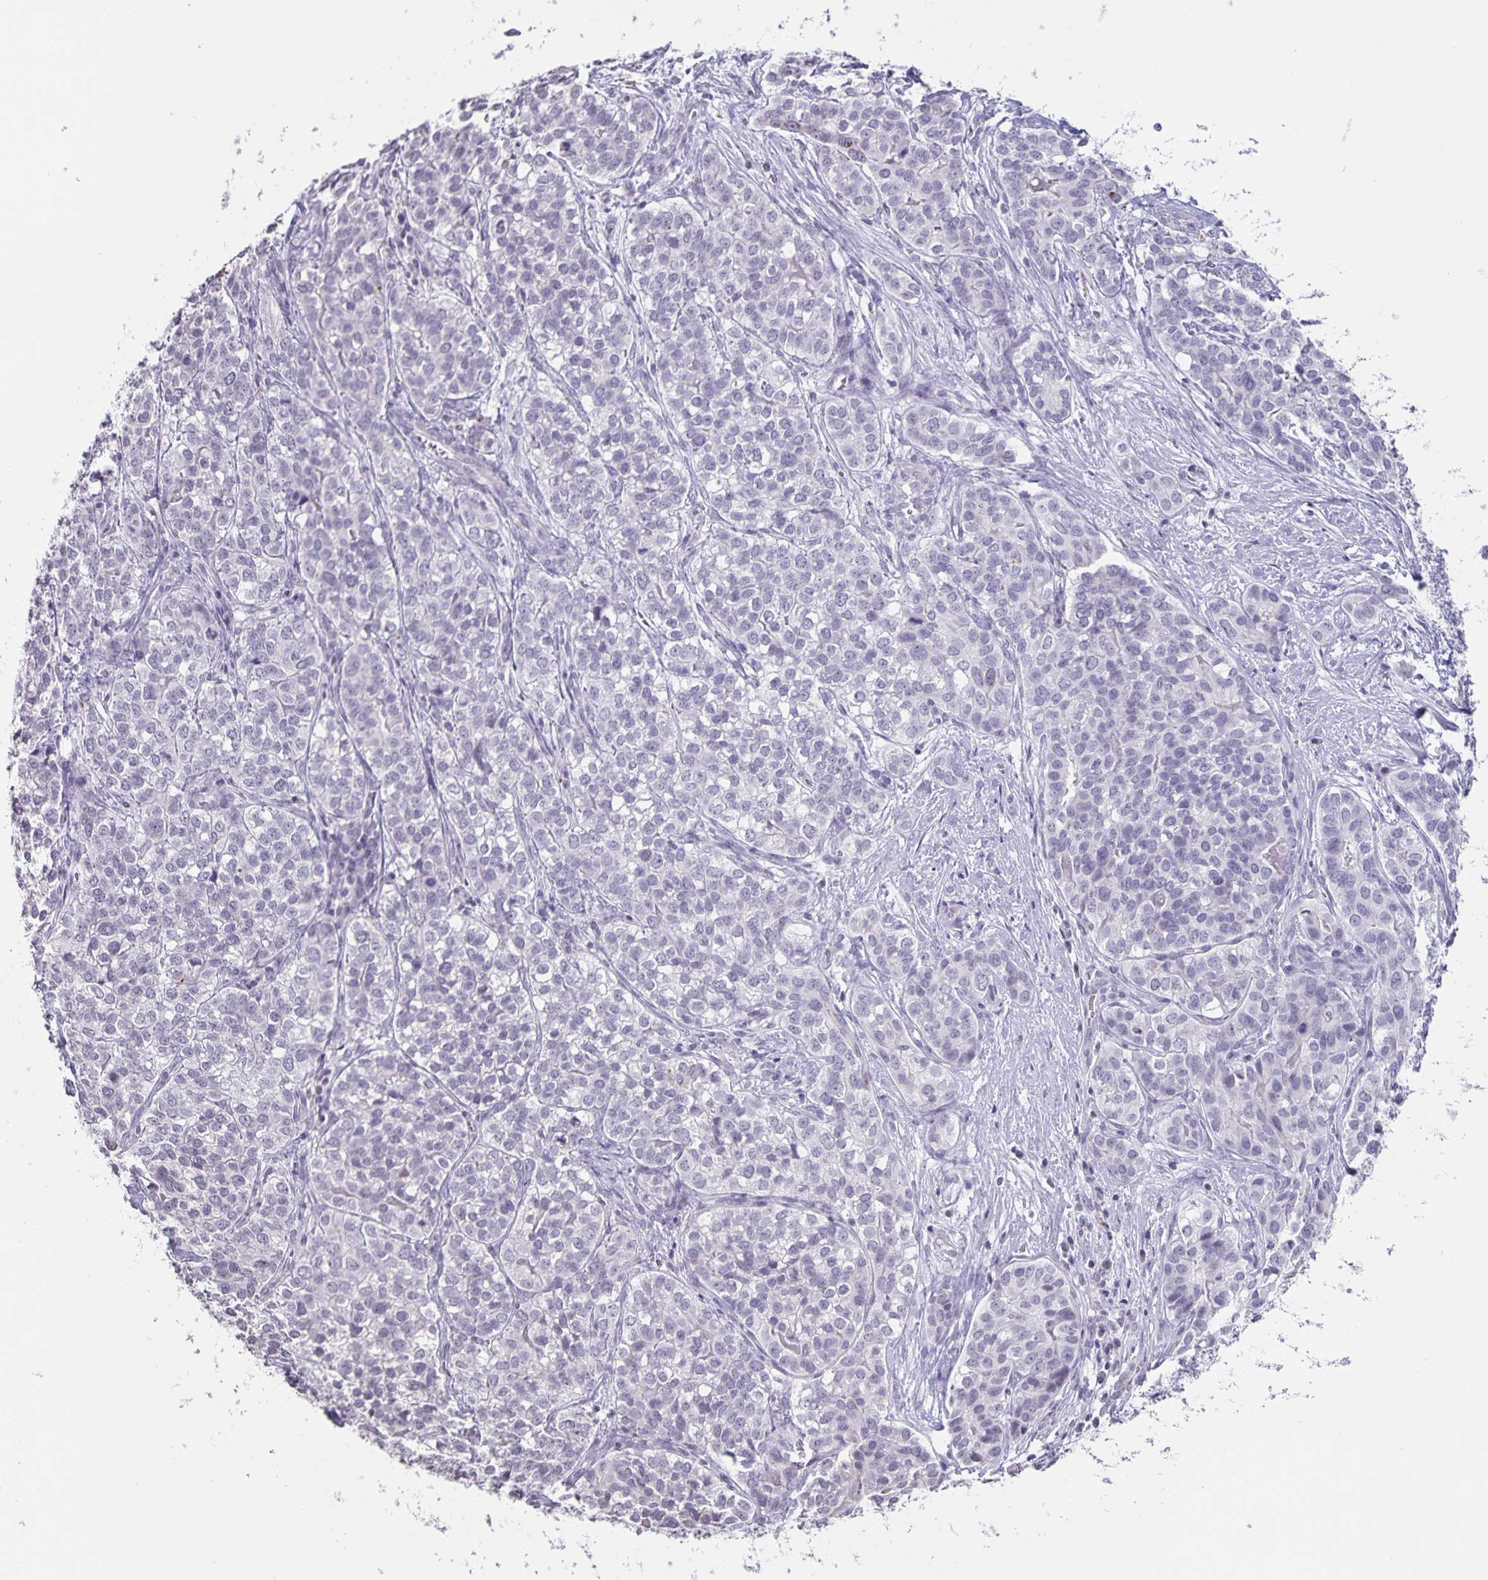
{"staining": {"intensity": "negative", "quantity": "none", "location": "none"}, "tissue": "liver cancer", "cell_type": "Tumor cells", "image_type": "cancer", "snomed": [{"axis": "morphology", "description": "Cholangiocarcinoma"}, {"axis": "topography", "description": "Liver"}], "caption": "Protein analysis of liver cholangiocarcinoma exhibits no significant positivity in tumor cells.", "gene": "AQP4", "patient": {"sex": "male", "age": 56}}